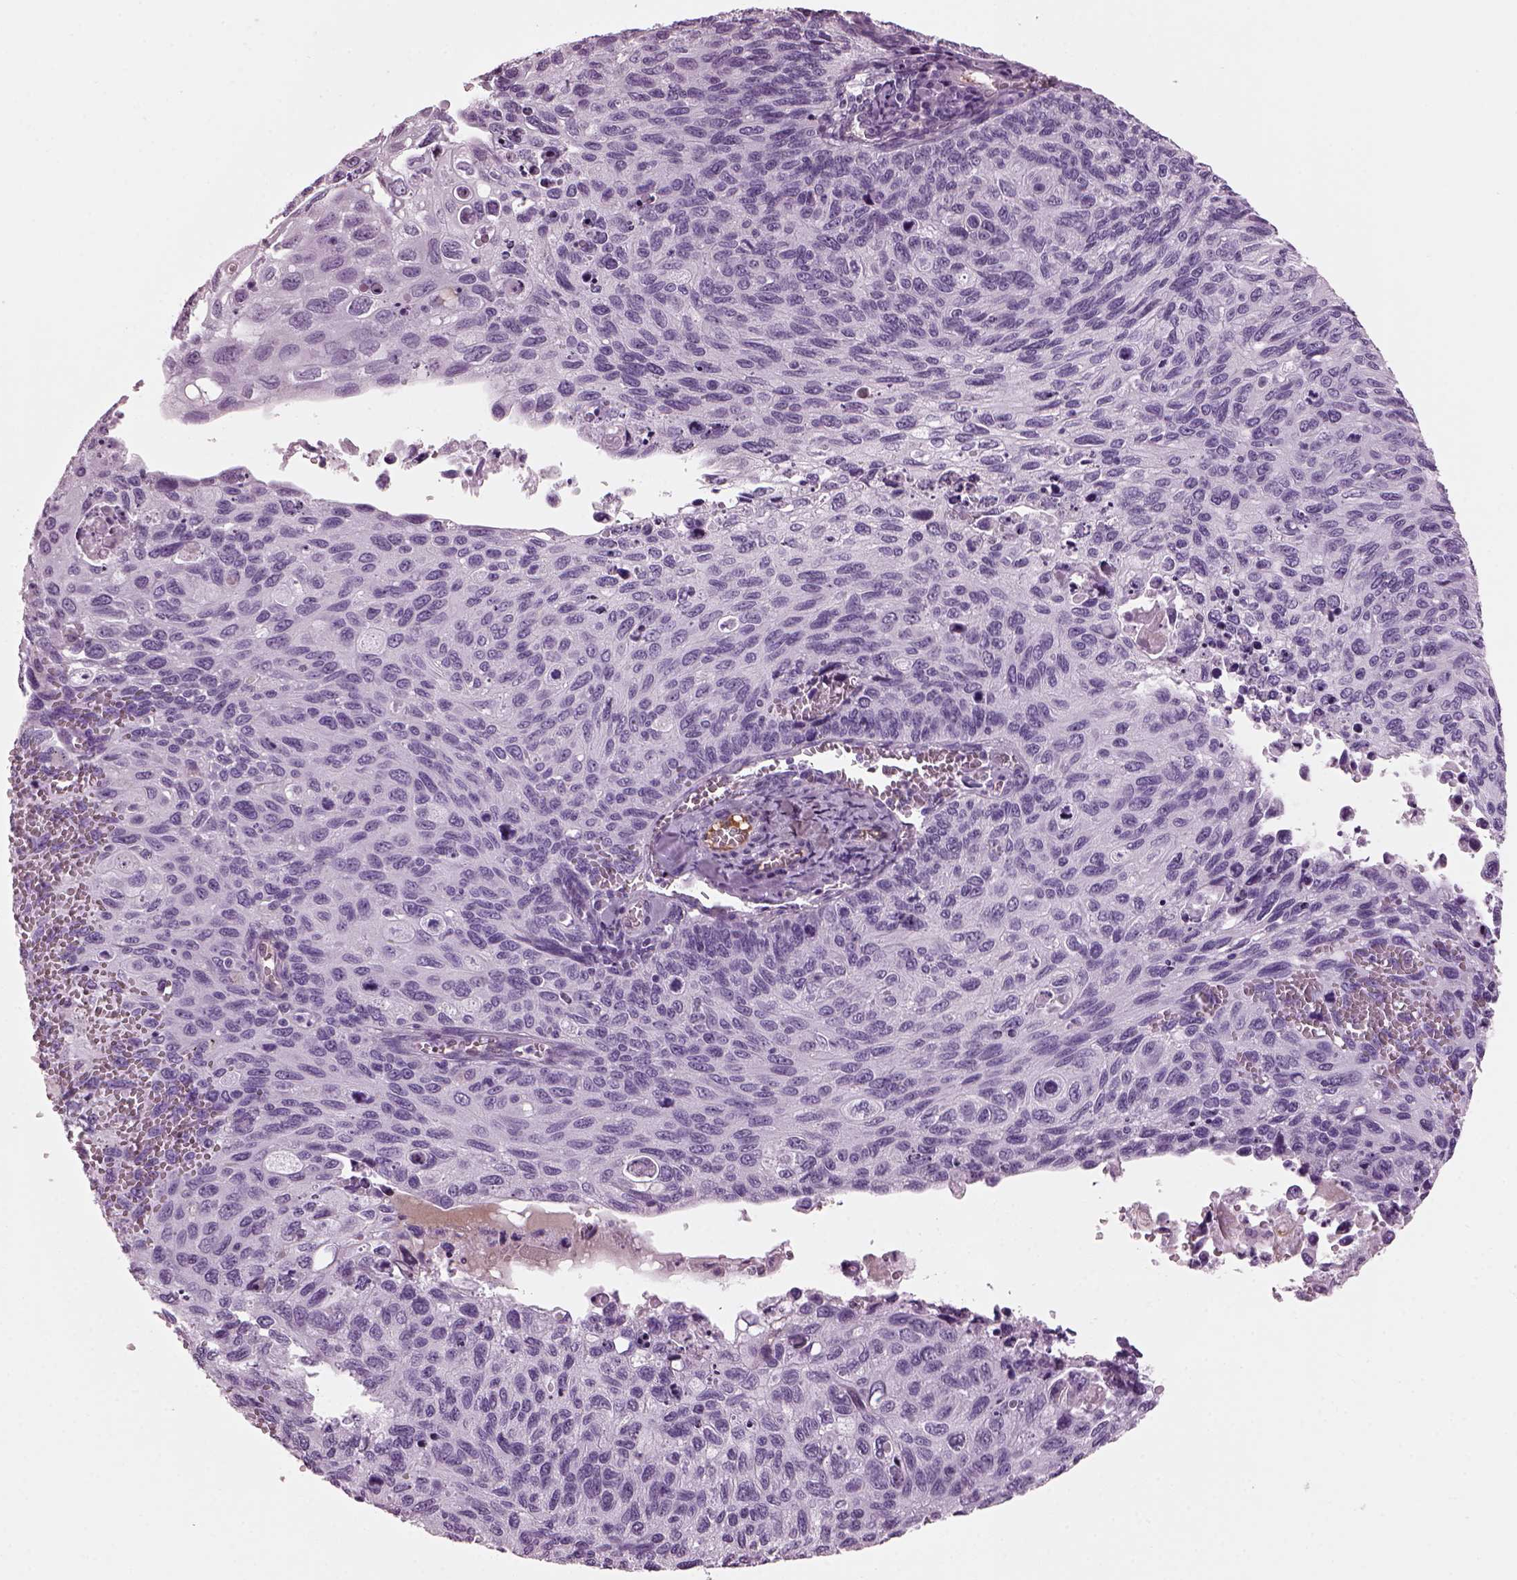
{"staining": {"intensity": "negative", "quantity": "none", "location": "none"}, "tissue": "cervical cancer", "cell_type": "Tumor cells", "image_type": "cancer", "snomed": [{"axis": "morphology", "description": "Squamous cell carcinoma, NOS"}, {"axis": "topography", "description": "Cervix"}], "caption": "This is an immunohistochemistry (IHC) image of cervical cancer (squamous cell carcinoma). There is no positivity in tumor cells.", "gene": "KRTAP3-2", "patient": {"sex": "female", "age": 70}}